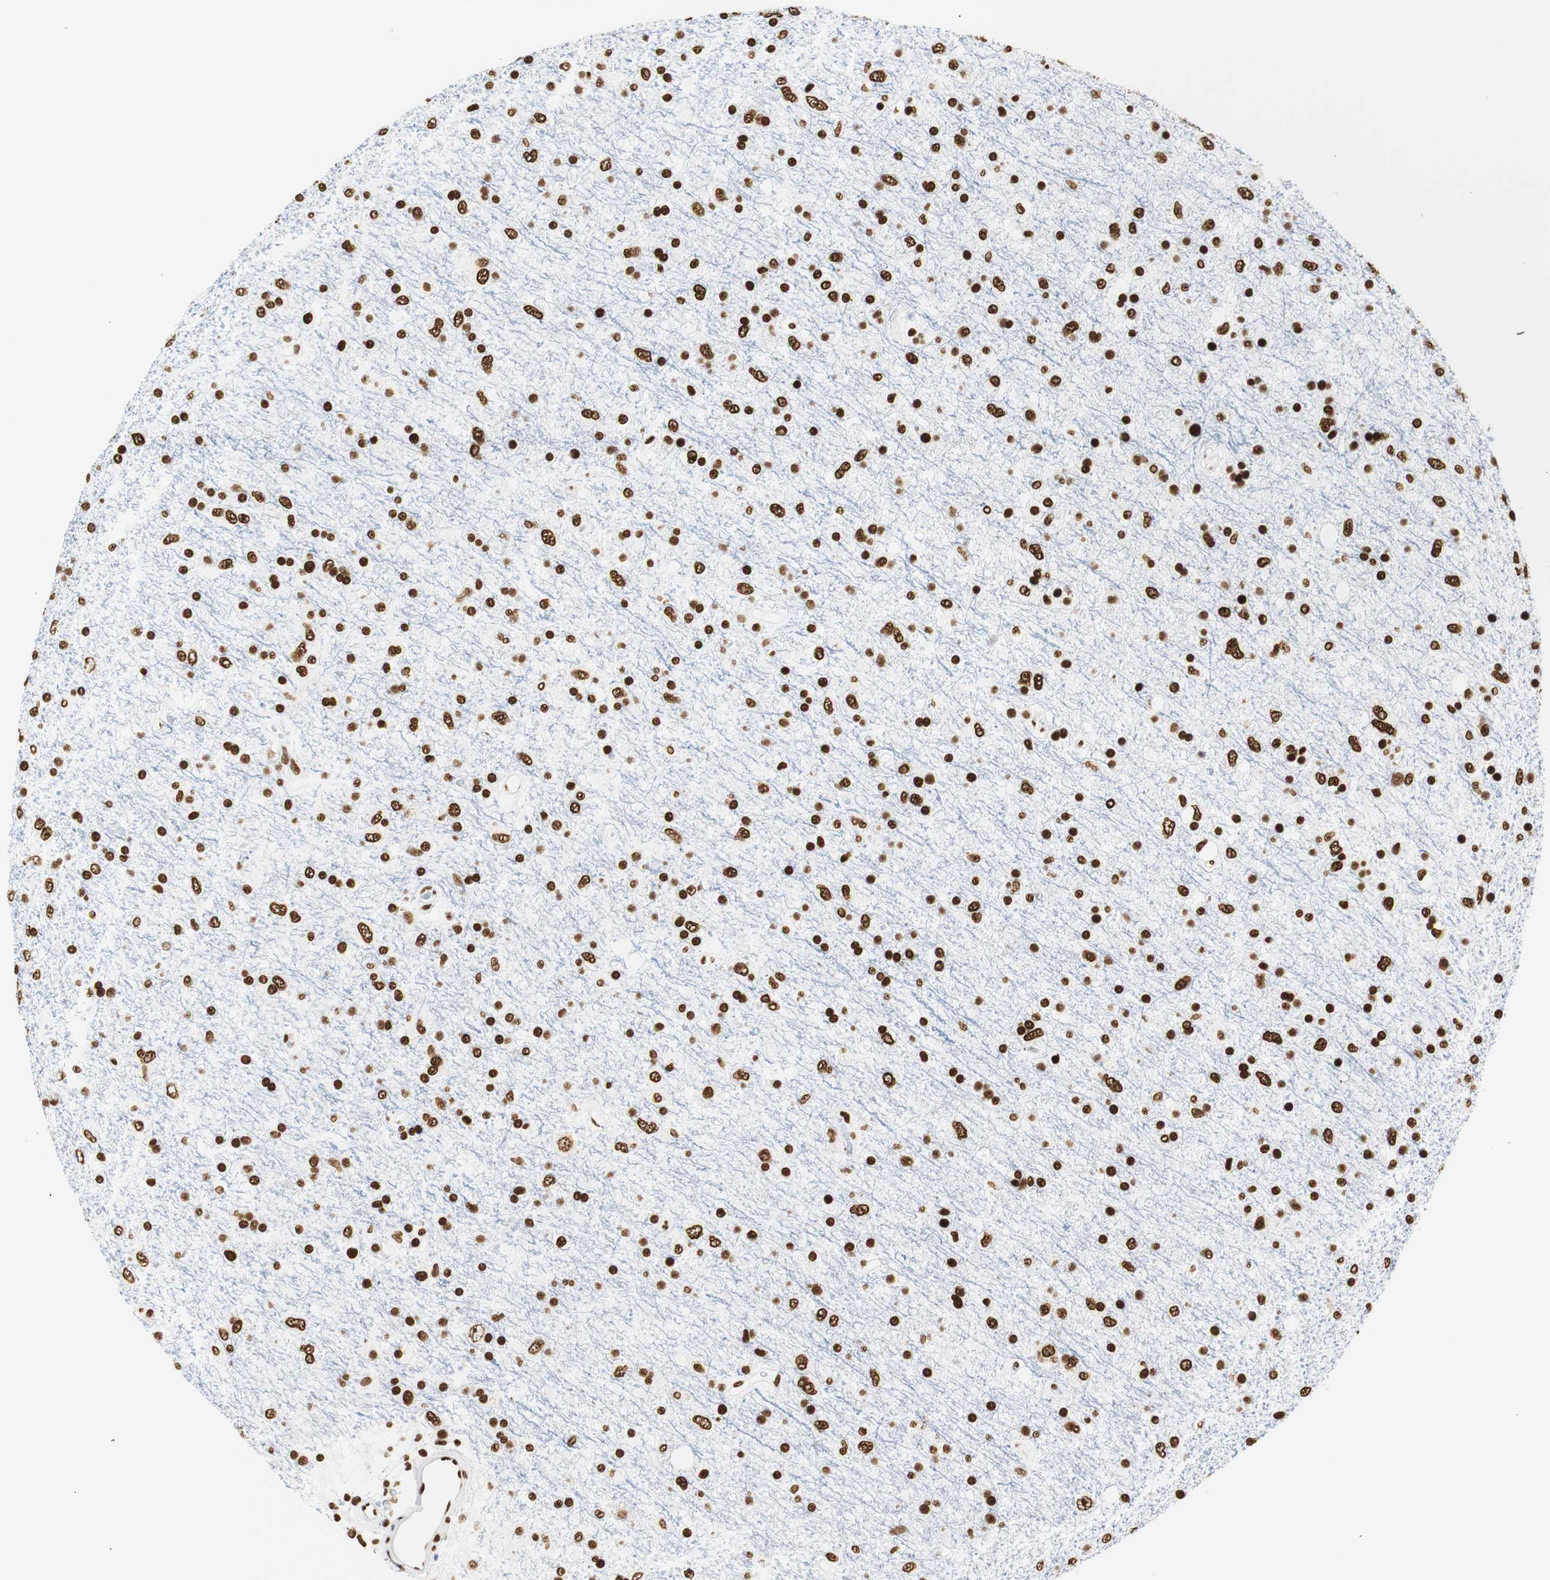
{"staining": {"intensity": "strong", "quantity": ">75%", "location": "nuclear"}, "tissue": "glioma", "cell_type": "Tumor cells", "image_type": "cancer", "snomed": [{"axis": "morphology", "description": "Glioma, malignant, Low grade"}, {"axis": "topography", "description": "Brain"}], "caption": "The immunohistochemical stain highlights strong nuclear staining in tumor cells of low-grade glioma (malignant) tissue.", "gene": "HNRNPH2", "patient": {"sex": "male", "age": 77}}